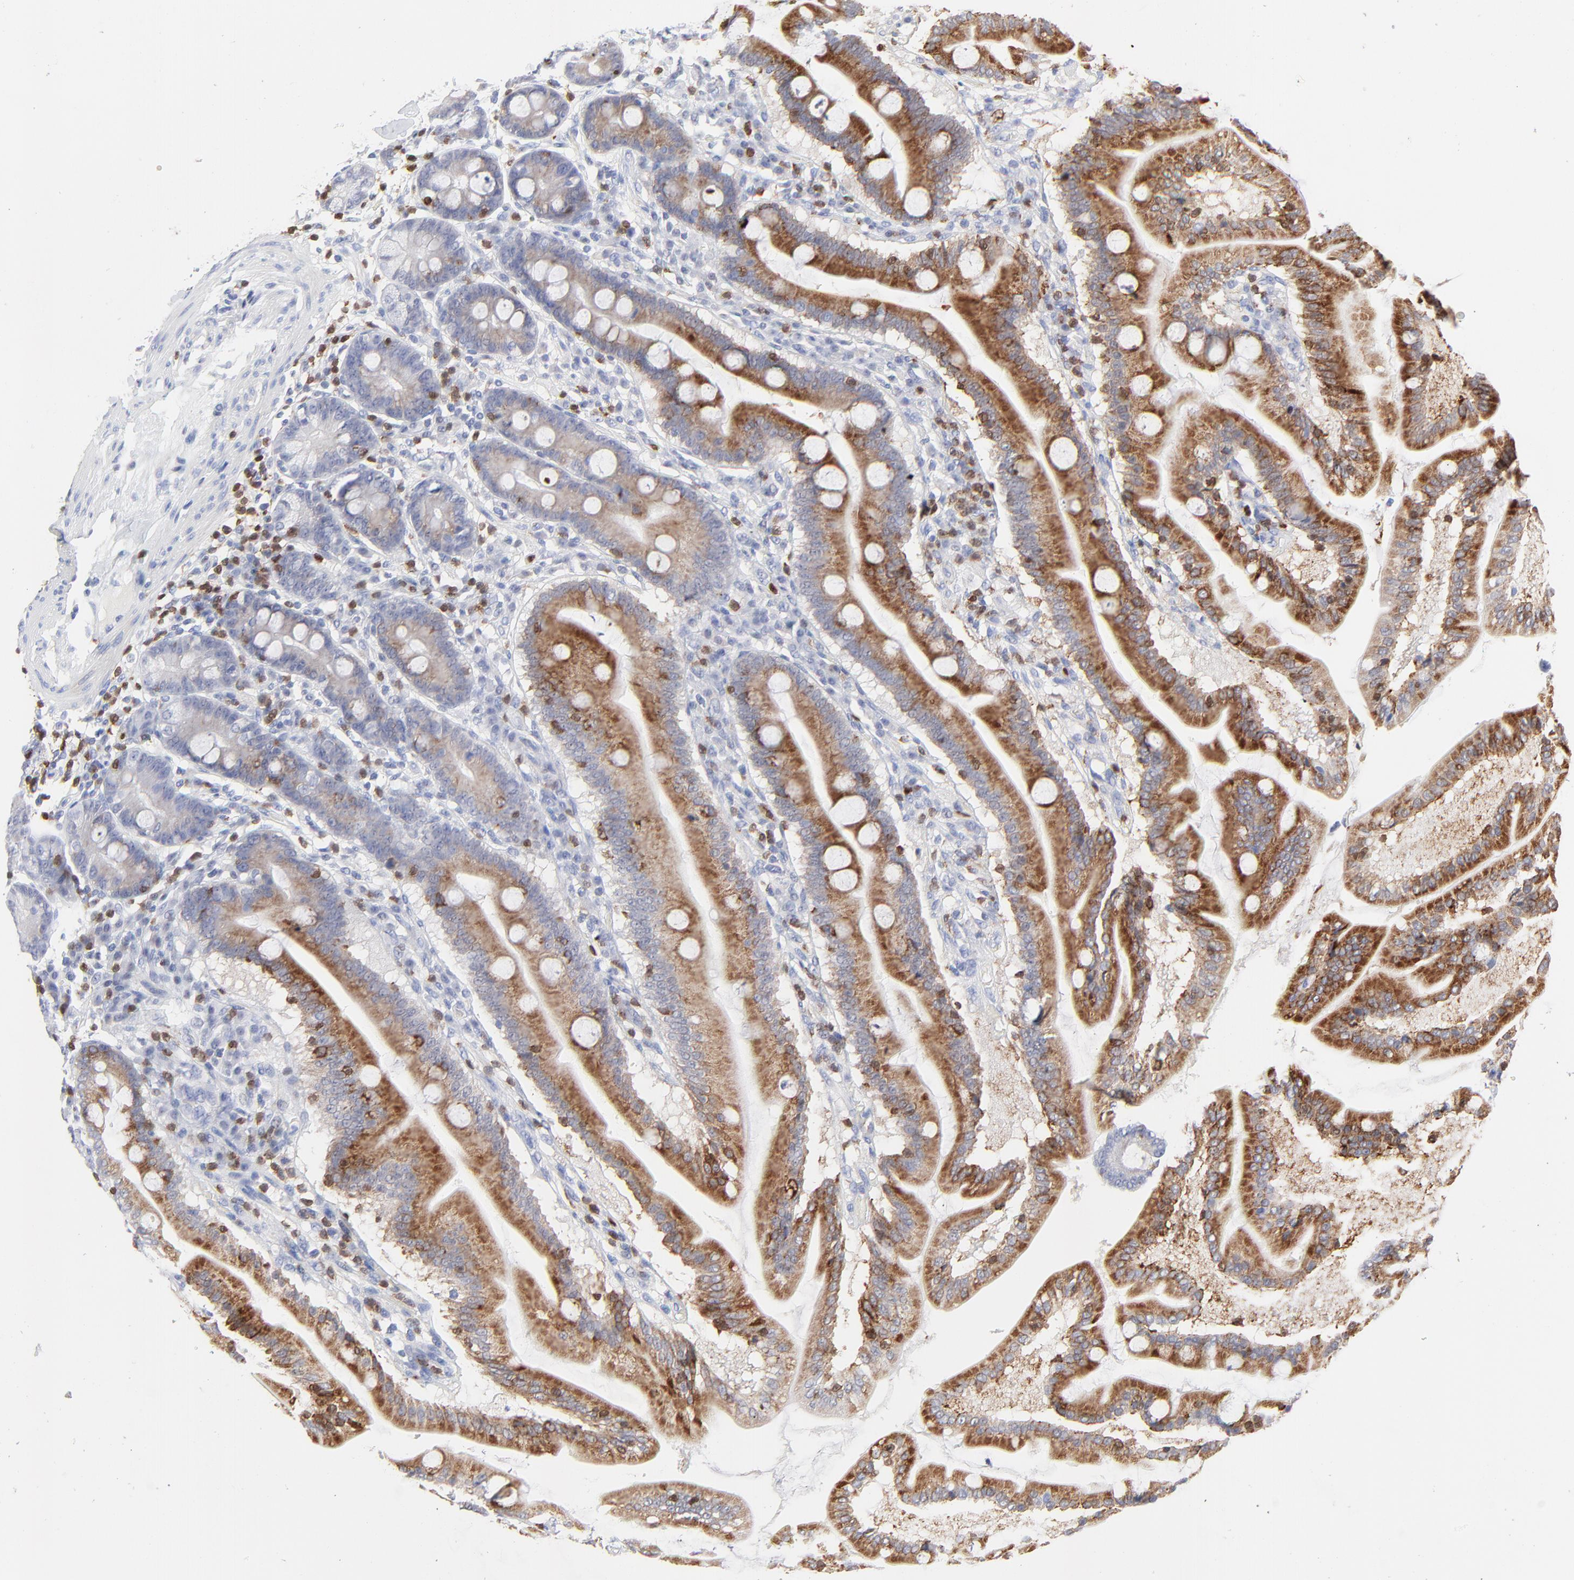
{"staining": {"intensity": "moderate", "quantity": "25%-75%", "location": "cytoplasmic/membranous"}, "tissue": "duodenum", "cell_type": "Glandular cells", "image_type": "normal", "snomed": [{"axis": "morphology", "description": "Normal tissue, NOS"}, {"axis": "topography", "description": "Duodenum"}], "caption": "Brown immunohistochemical staining in normal duodenum demonstrates moderate cytoplasmic/membranous positivity in approximately 25%-75% of glandular cells. The staining was performed using DAB (3,3'-diaminobenzidine), with brown indicating positive protein expression. Nuclei are stained blue with hematoxylin.", "gene": "ZAP70", "patient": {"sex": "female", "age": 64}}